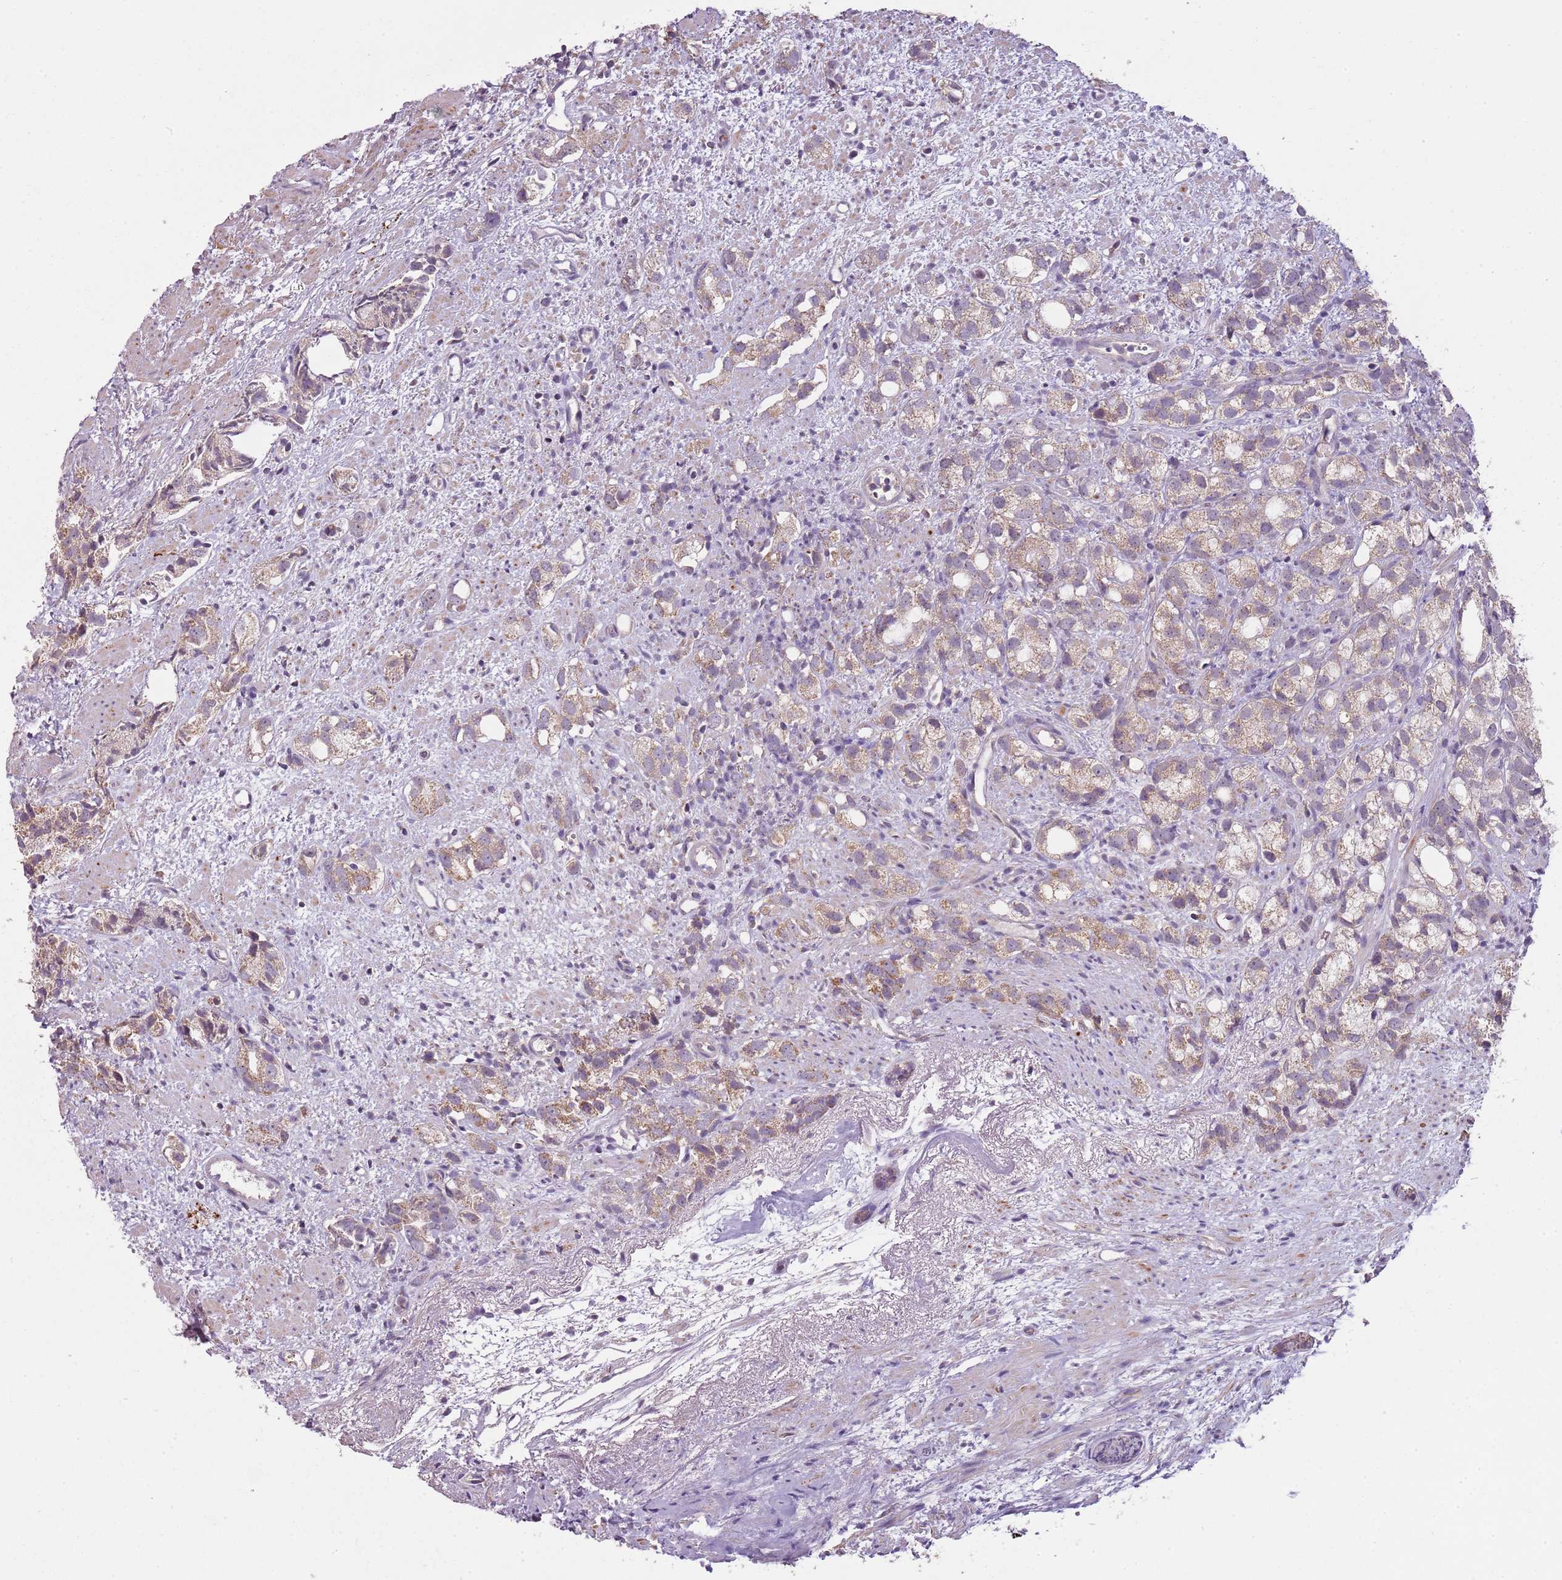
{"staining": {"intensity": "weak", "quantity": ">75%", "location": "cytoplasmic/membranous"}, "tissue": "prostate cancer", "cell_type": "Tumor cells", "image_type": "cancer", "snomed": [{"axis": "morphology", "description": "Adenocarcinoma, High grade"}, {"axis": "topography", "description": "Prostate"}], "caption": "Protein analysis of prostate cancer (adenocarcinoma (high-grade)) tissue displays weak cytoplasmic/membranous positivity in about >75% of tumor cells.", "gene": "TEKT4", "patient": {"sex": "male", "age": 82}}